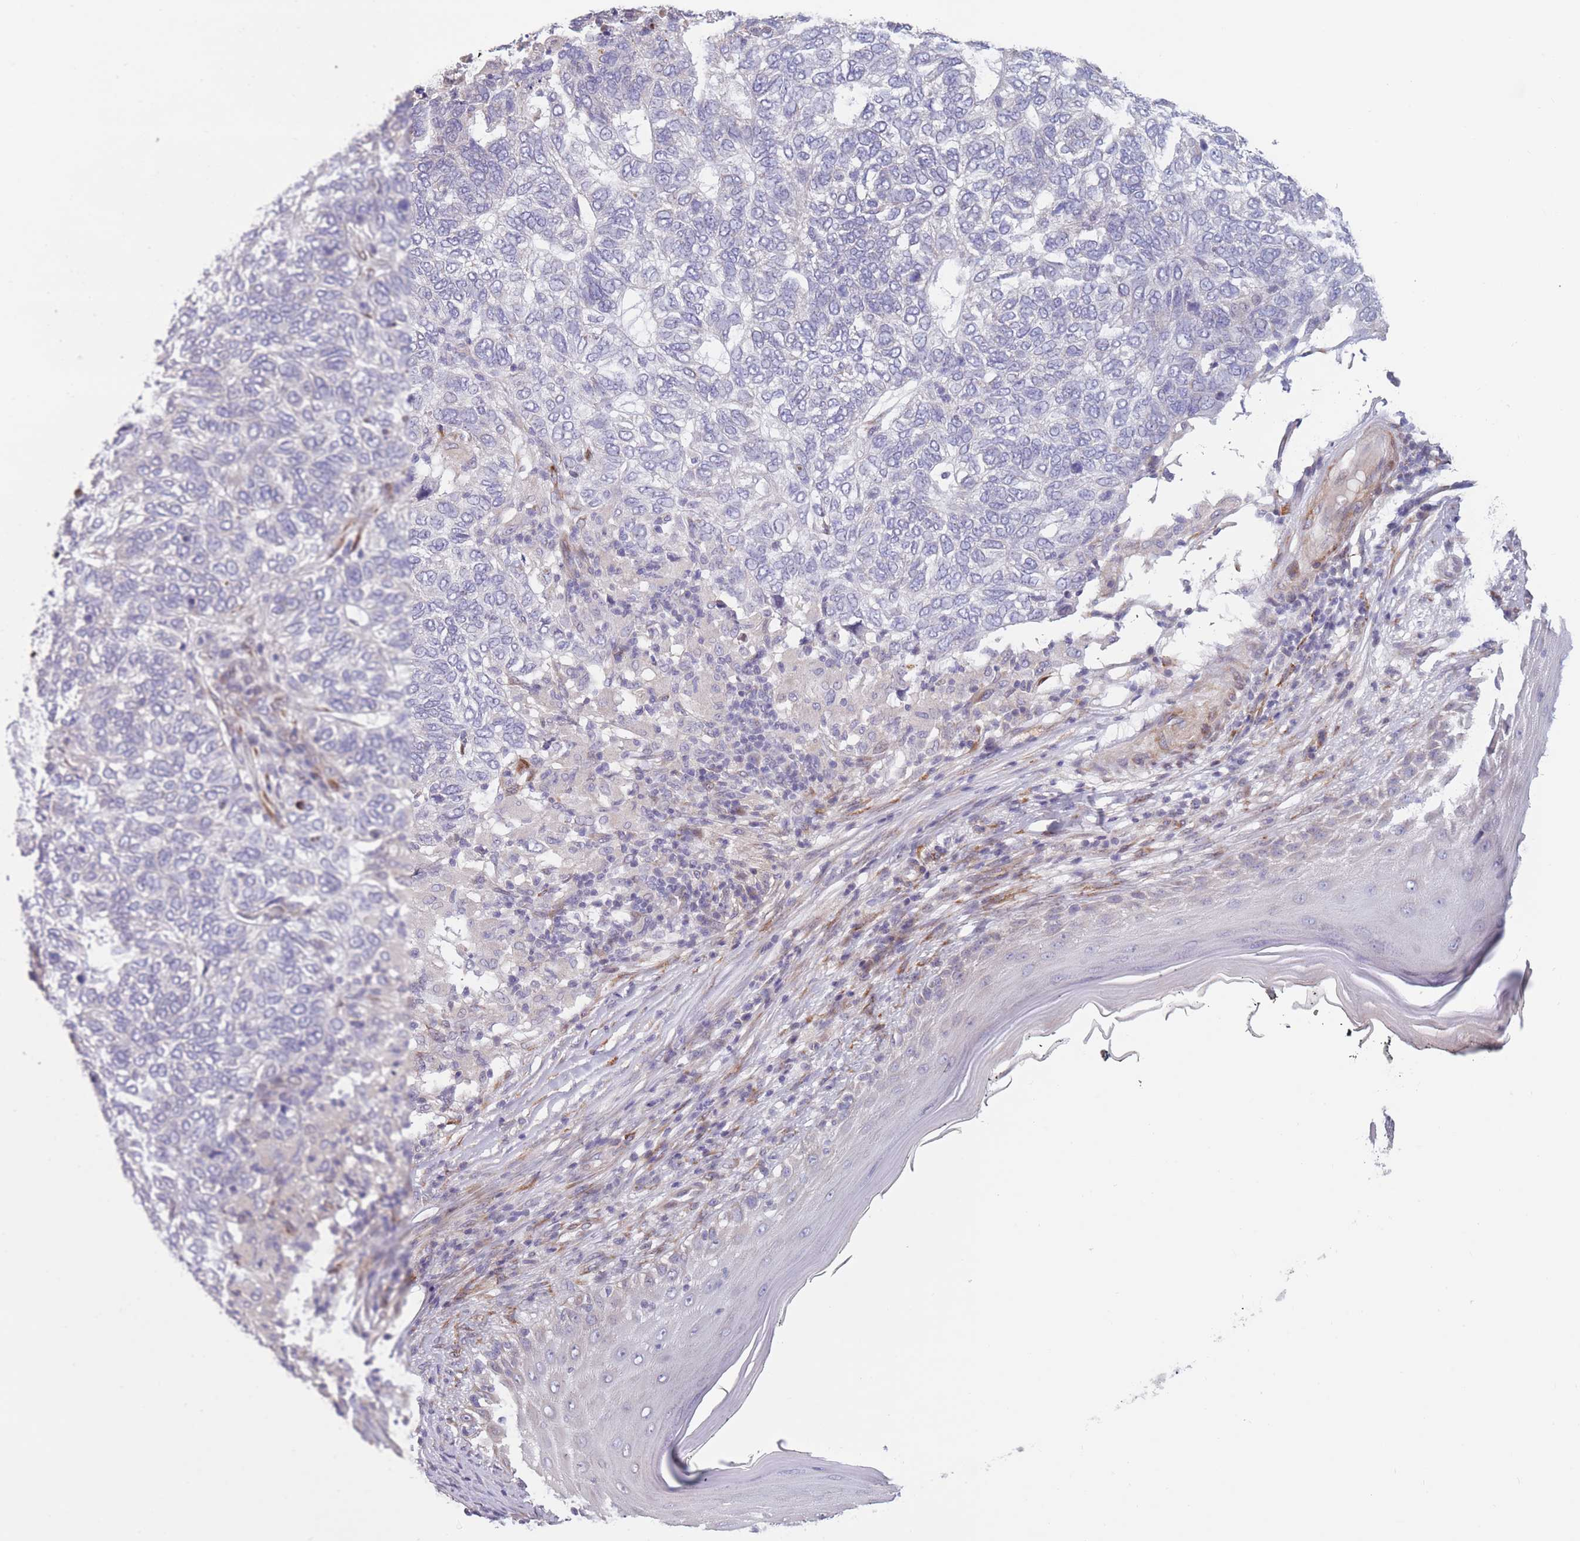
{"staining": {"intensity": "negative", "quantity": "none", "location": "none"}, "tissue": "skin cancer", "cell_type": "Tumor cells", "image_type": "cancer", "snomed": [{"axis": "morphology", "description": "Basal cell carcinoma"}, {"axis": "topography", "description": "Skin"}], "caption": "The image displays no staining of tumor cells in skin cancer (basal cell carcinoma).", "gene": "CCNQ", "patient": {"sex": "female", "age": 65}}